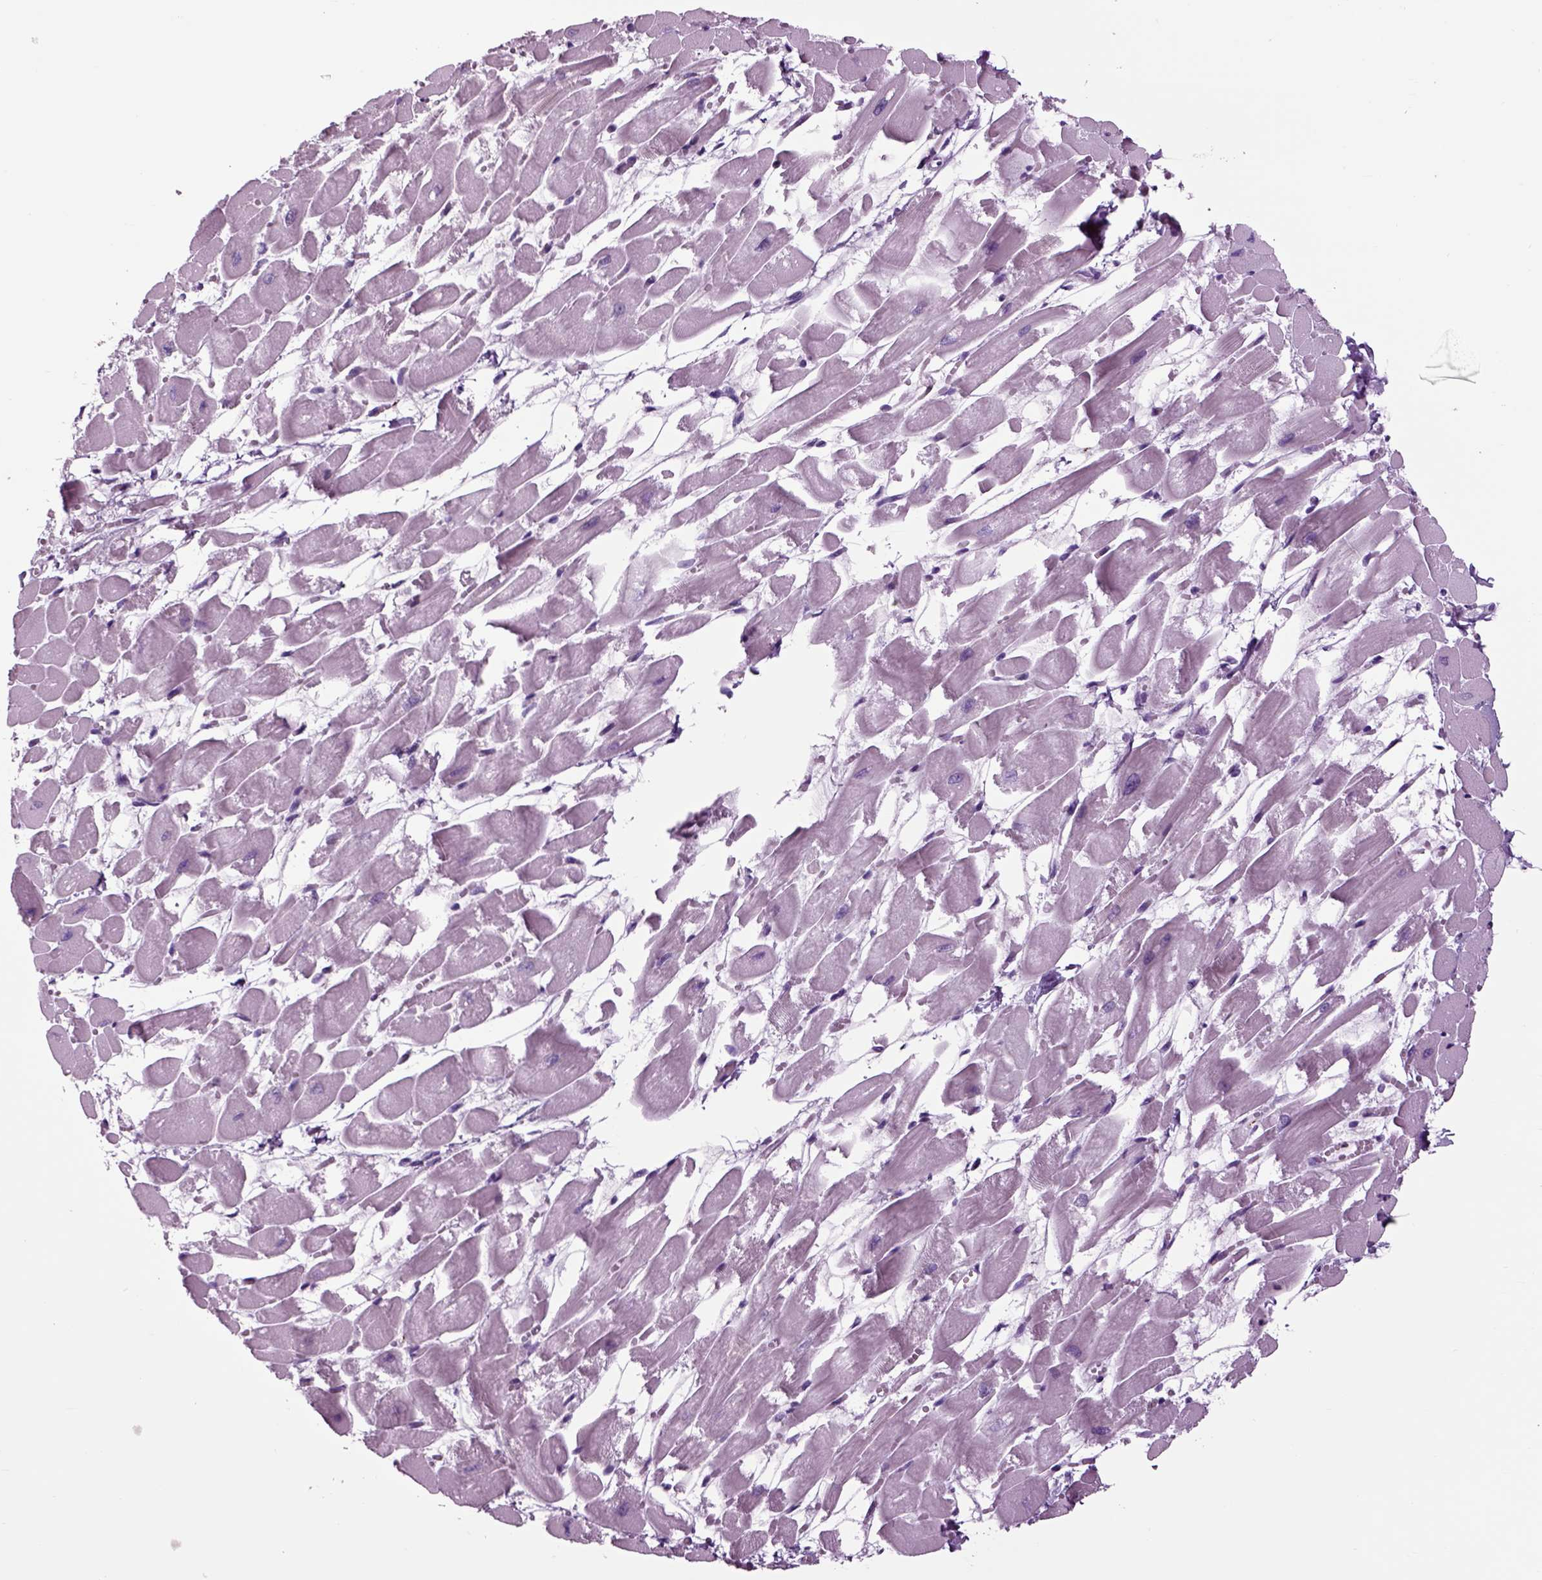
{"staining": {"intensity": "negative", "quantity": "none", "location": "none"}, "tissue": "heart muscle", "cell_type": "Cardiomyocytes", "image_type": "normal", "snomed": [{"axis": "morphology", "description": "Normal tissue, NOS"}, {"axis": "topography", "description": "Heart"}], "caption": "The image demonstrates no staining of cardiomyocytes in unremarkable heart muscle. The staining is performed using DAB (3,3'-diaminobenzidine) brown chromogen with nuclei counter-stained in using hematoxylin.", "gene": "ARHGAP11A", "patient": {"sex": "female", "age": 52}}